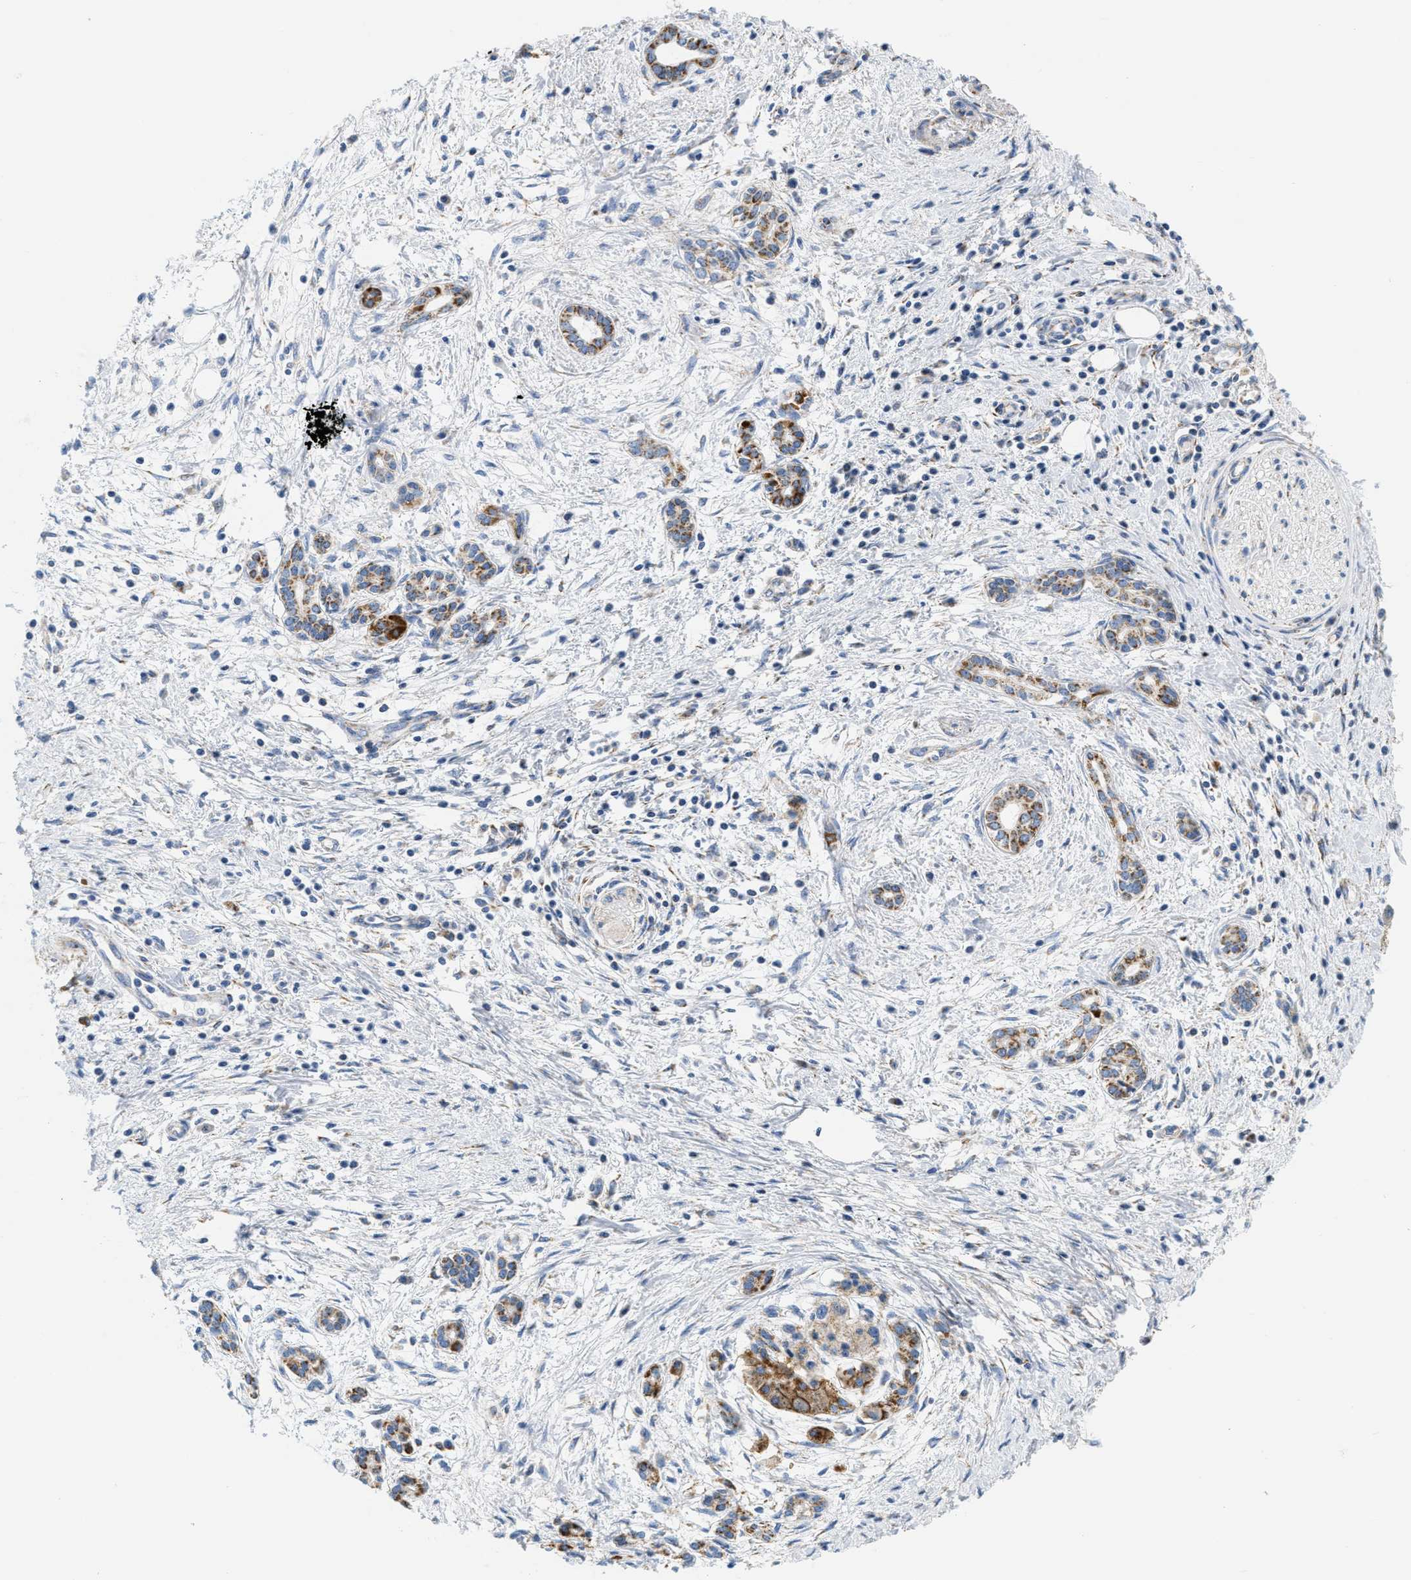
{"staining": {"intensity": "moderate", "quantity": ">75%", "location": "cytoplasmic/membranous"}, "tissue": "pancreatic cancer", "cell_type": "Tumor cells", "image_type": "cancer", "snomed": [{"axis": "morphology", "description": "Adenocarcinoma, NOS"}, {"axis": "topography", "description": "Pancreas"}], "caption": "Protein expression analysis of pancreatic adenocarcinoma displays moderate cytoplasmic/membranous staining in approximately >75% of tumor cells.", "gene": "KCNJ5", "patient": {"sex": "female", "age": 70}}